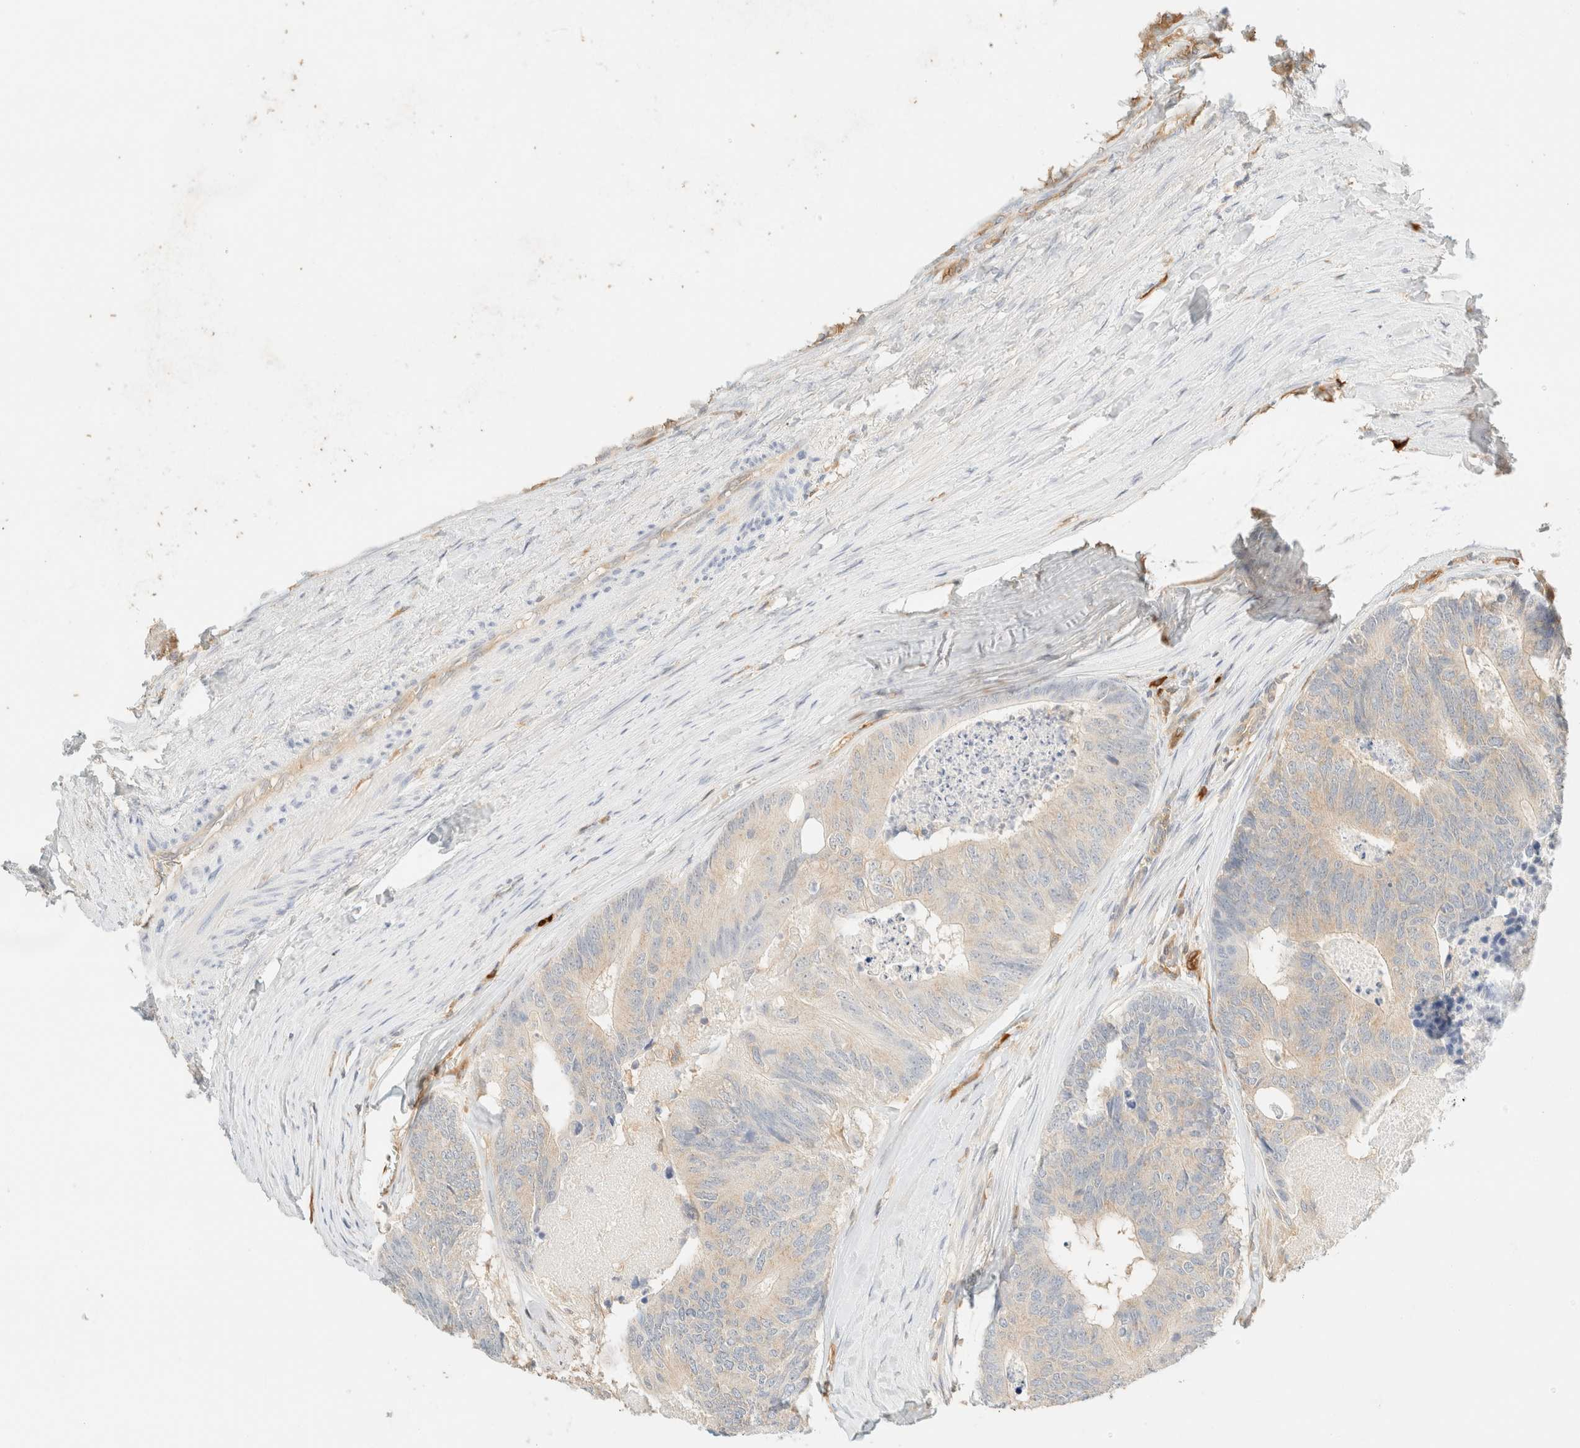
{"staining": {"intensity": "weak", "quantity": "<25%", "location": "cytoplasmic/membranous"}, "tissue": "colorectal cancer", "cell_type": "Tumor cells", "image_type": "cancer", "snomed": [{"axis": "morphology", "description": "Adenocarcinoma, NOS"}, {"axis": "topography", "description": "Colon"}], "caption": "Tumor cells are negative for brown protein staining in colorectal adenocarcinoma.", "gene": "FHOD1", "patient": {"sex": "female", "age": 67}}